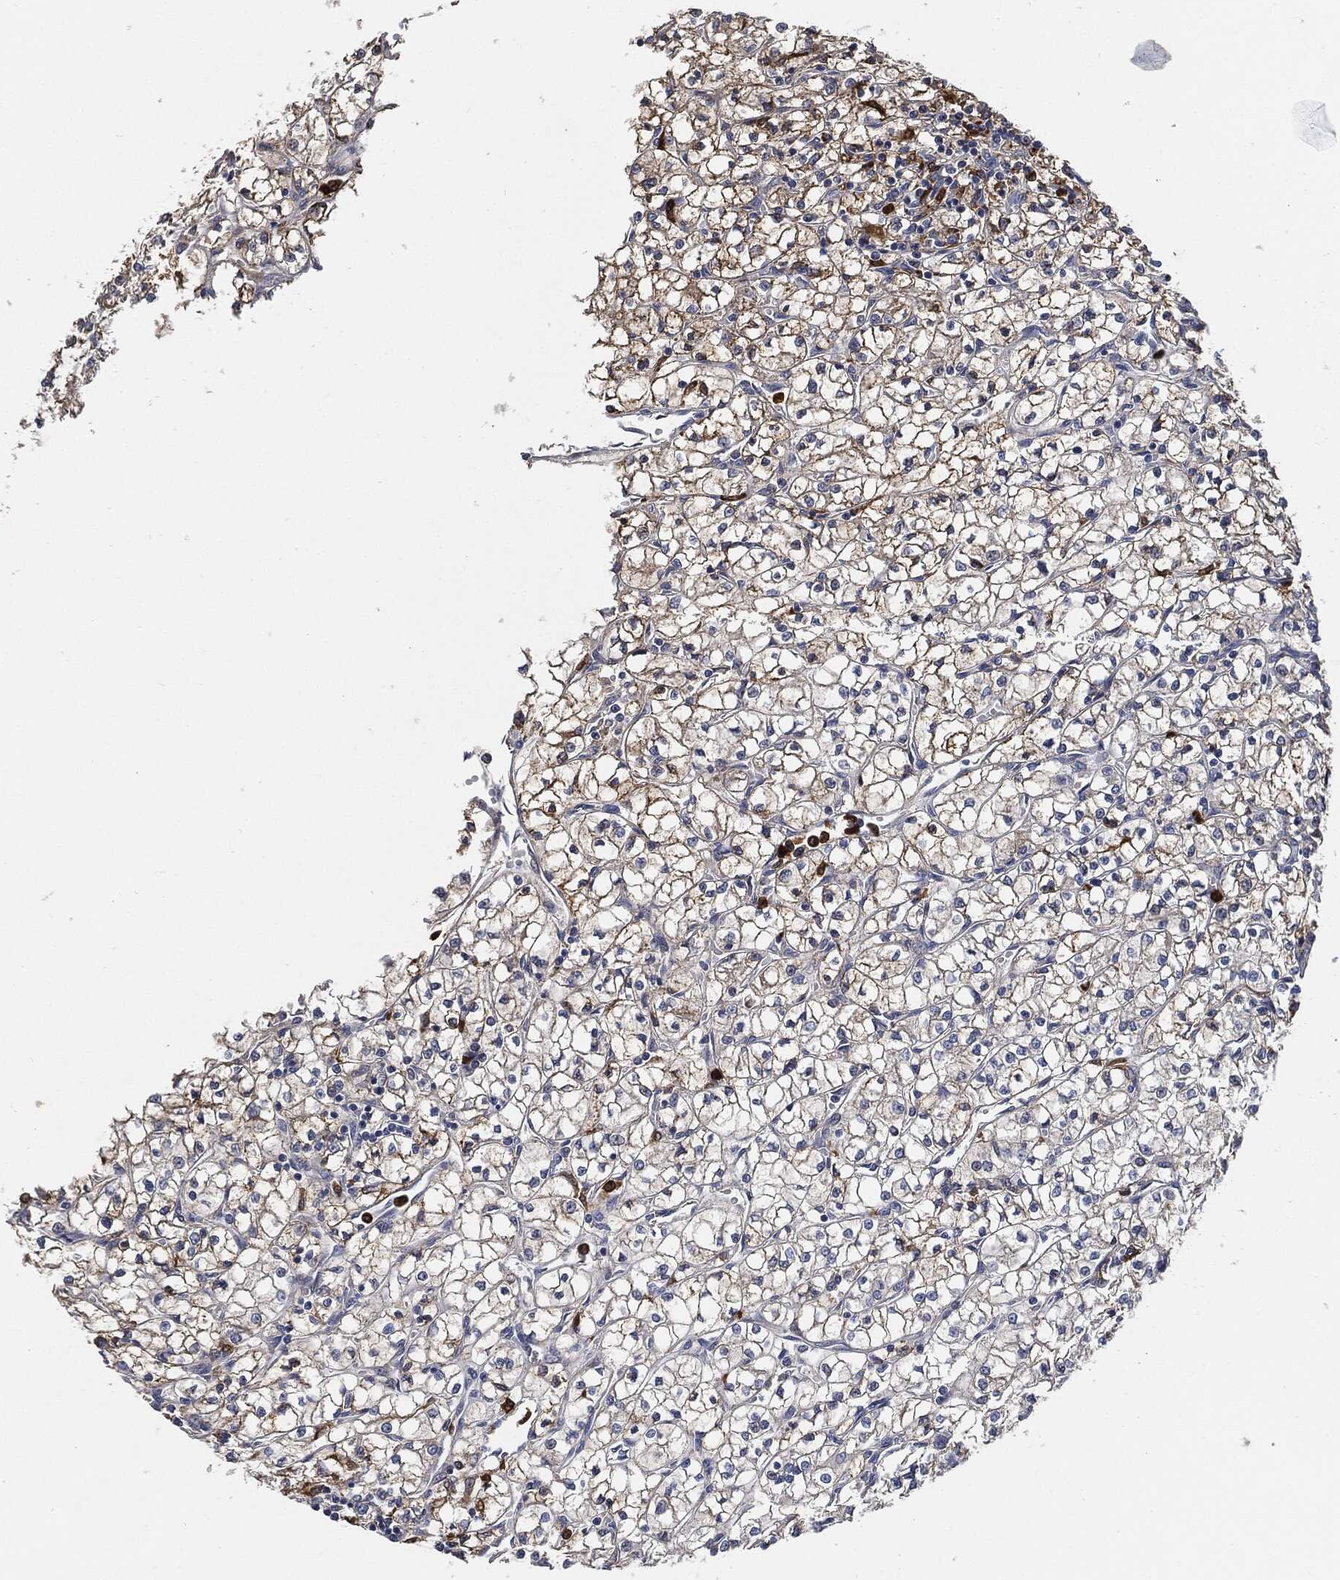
{"staining": {"intensity": "weak", "quantity": "25%-75%", "location": "cytoplasmic/membranous"}, "tissue": "renal cancer", "cell_type": "Tumor cells", "image_type": "cancer", "snomed": [{"axis": "morphology", "description": "Adenocarcinoma, NOS"}, {"axis": "topography", "description": "Kidney"}], "caption": "Protein expression analysis of renal adenocarcinoma shows weak cytoplasmic/membranous positivity in approximately 25%-75% of tumor cells.", "gene": "S100A9", "patient": {"sex": "female", "age": 64}}